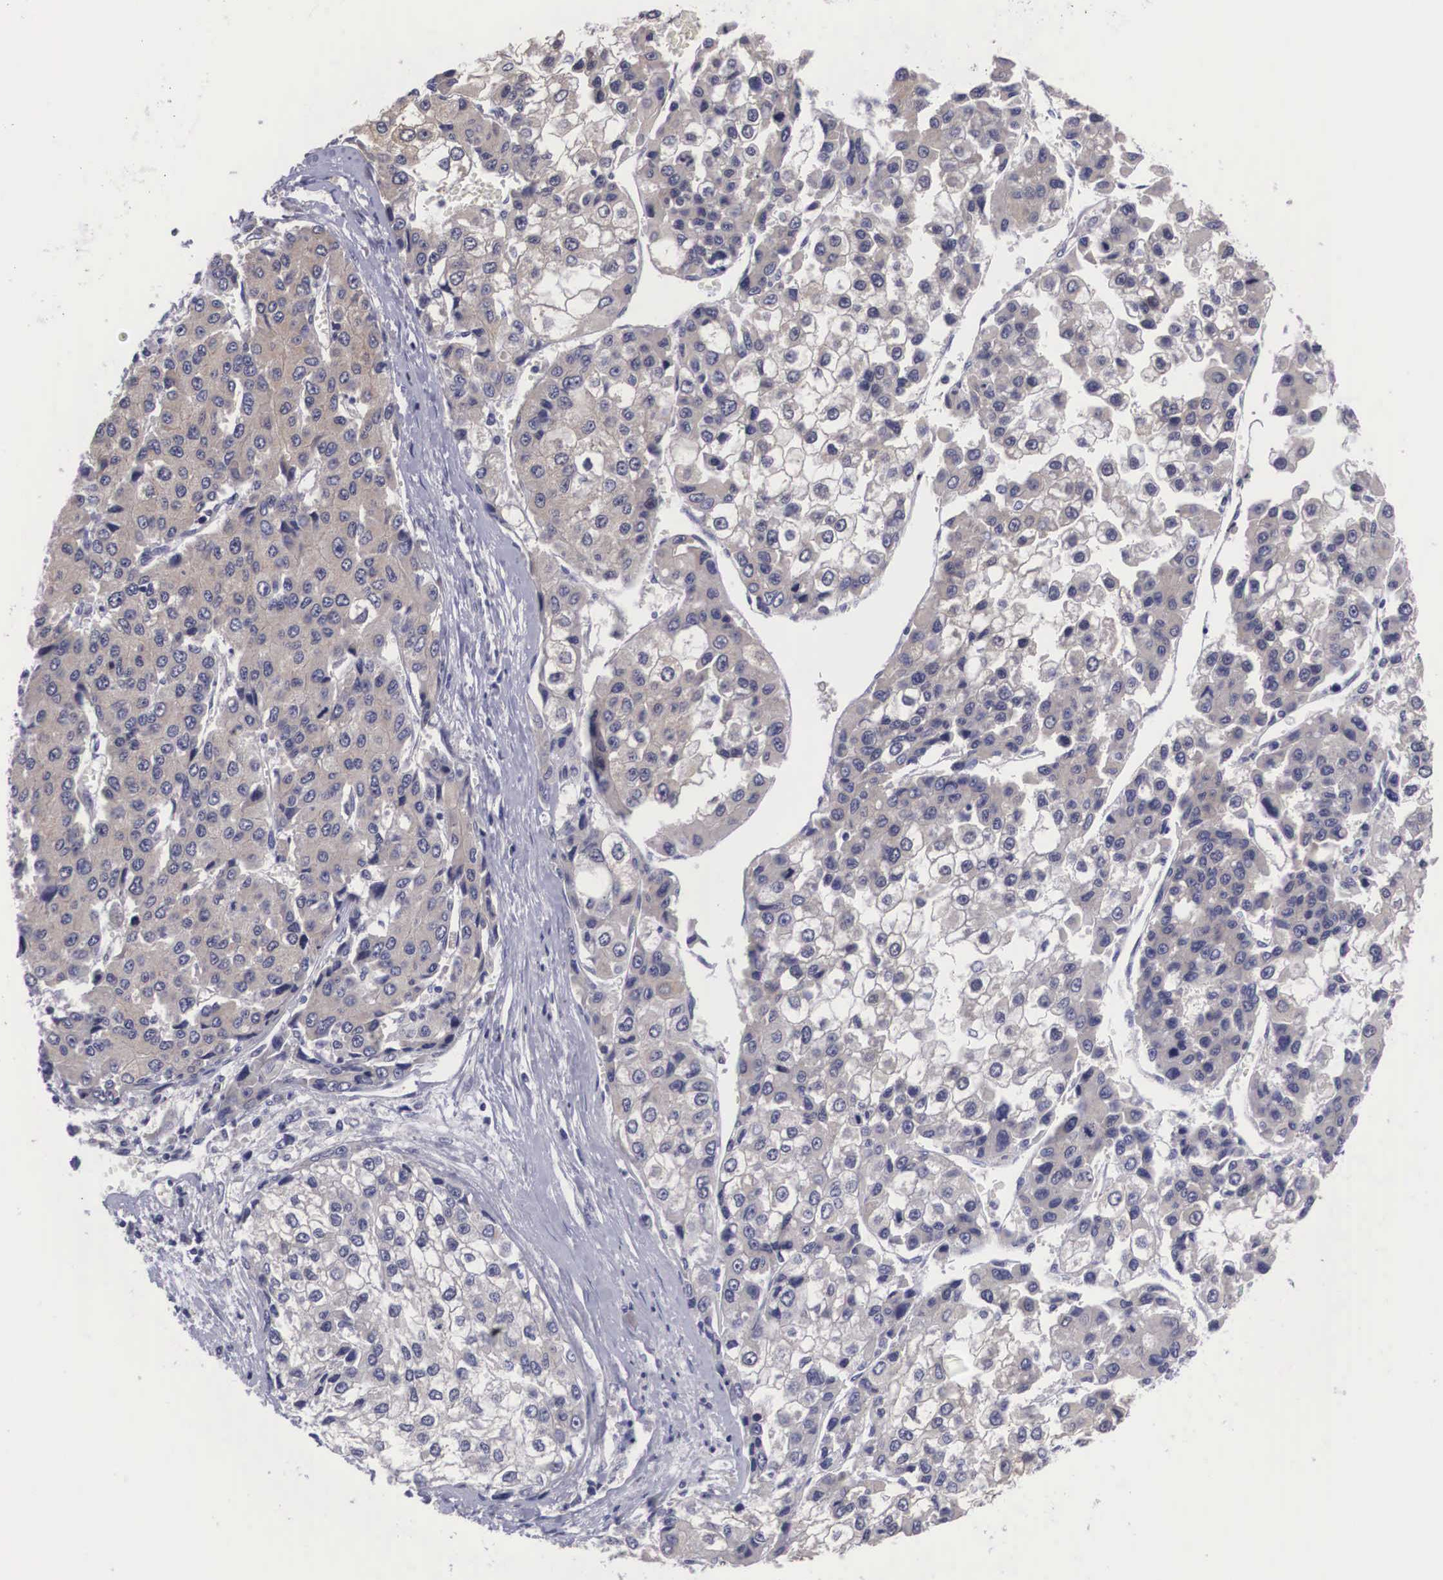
{"staining": {"intensity": "negative", "quantity": "none", "location": "none"}, "tissue": "liver cancer", "cell_type": "Tumor cells", "image_type": "cancer", "snomed": [{"axis": "morphology", "description": "Carcinoma, Hepatocellular, NOS"}, {"axis": "topography", "description": "Liver"}], "caption": "The image demonstrates no significant expression in tumor cells of liver cancer (hepatocellular carcinoma).", "gene": "GRIPAP1", "patient": {"sex": "female", "age": 66}}